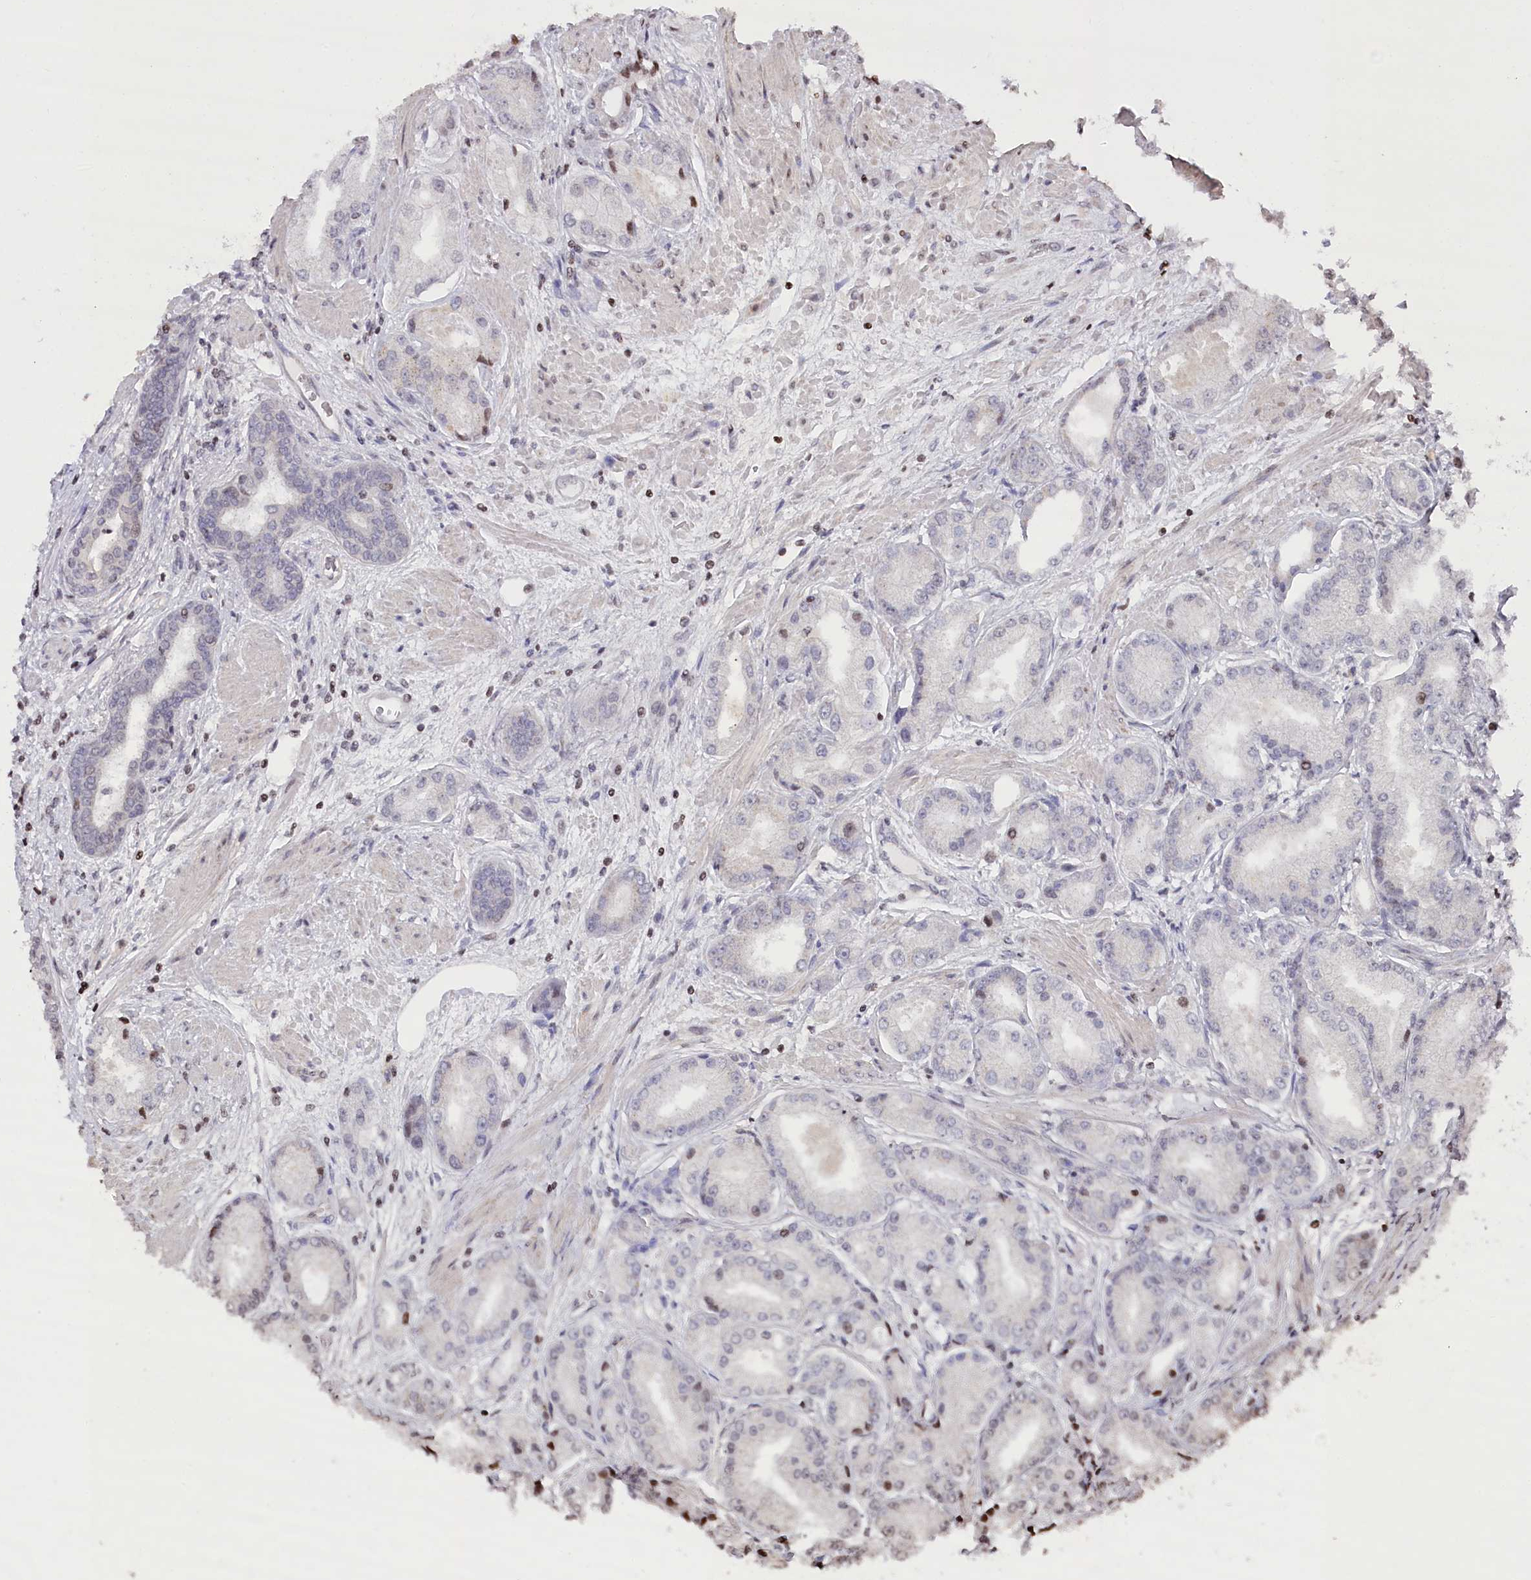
{"staining": {"intensity": "weak", "quantity": "<25%", "location": "nuclear"}, "tissue": "prostate cancer", "cell_type": "Tumor cells", "image_type": "cancer", "snomed": [{"axis": "morphology", "description": "Adenocarcinoma, High grade"}, {"axis": "topography", "description": "Prostate"}], "caption": "DAB immunohistochemical staining of human prostate cancer displays no significant positivity in tumor cells.", "gene": "CCSER2", "patient": {"sex": "male", "age": 59}}